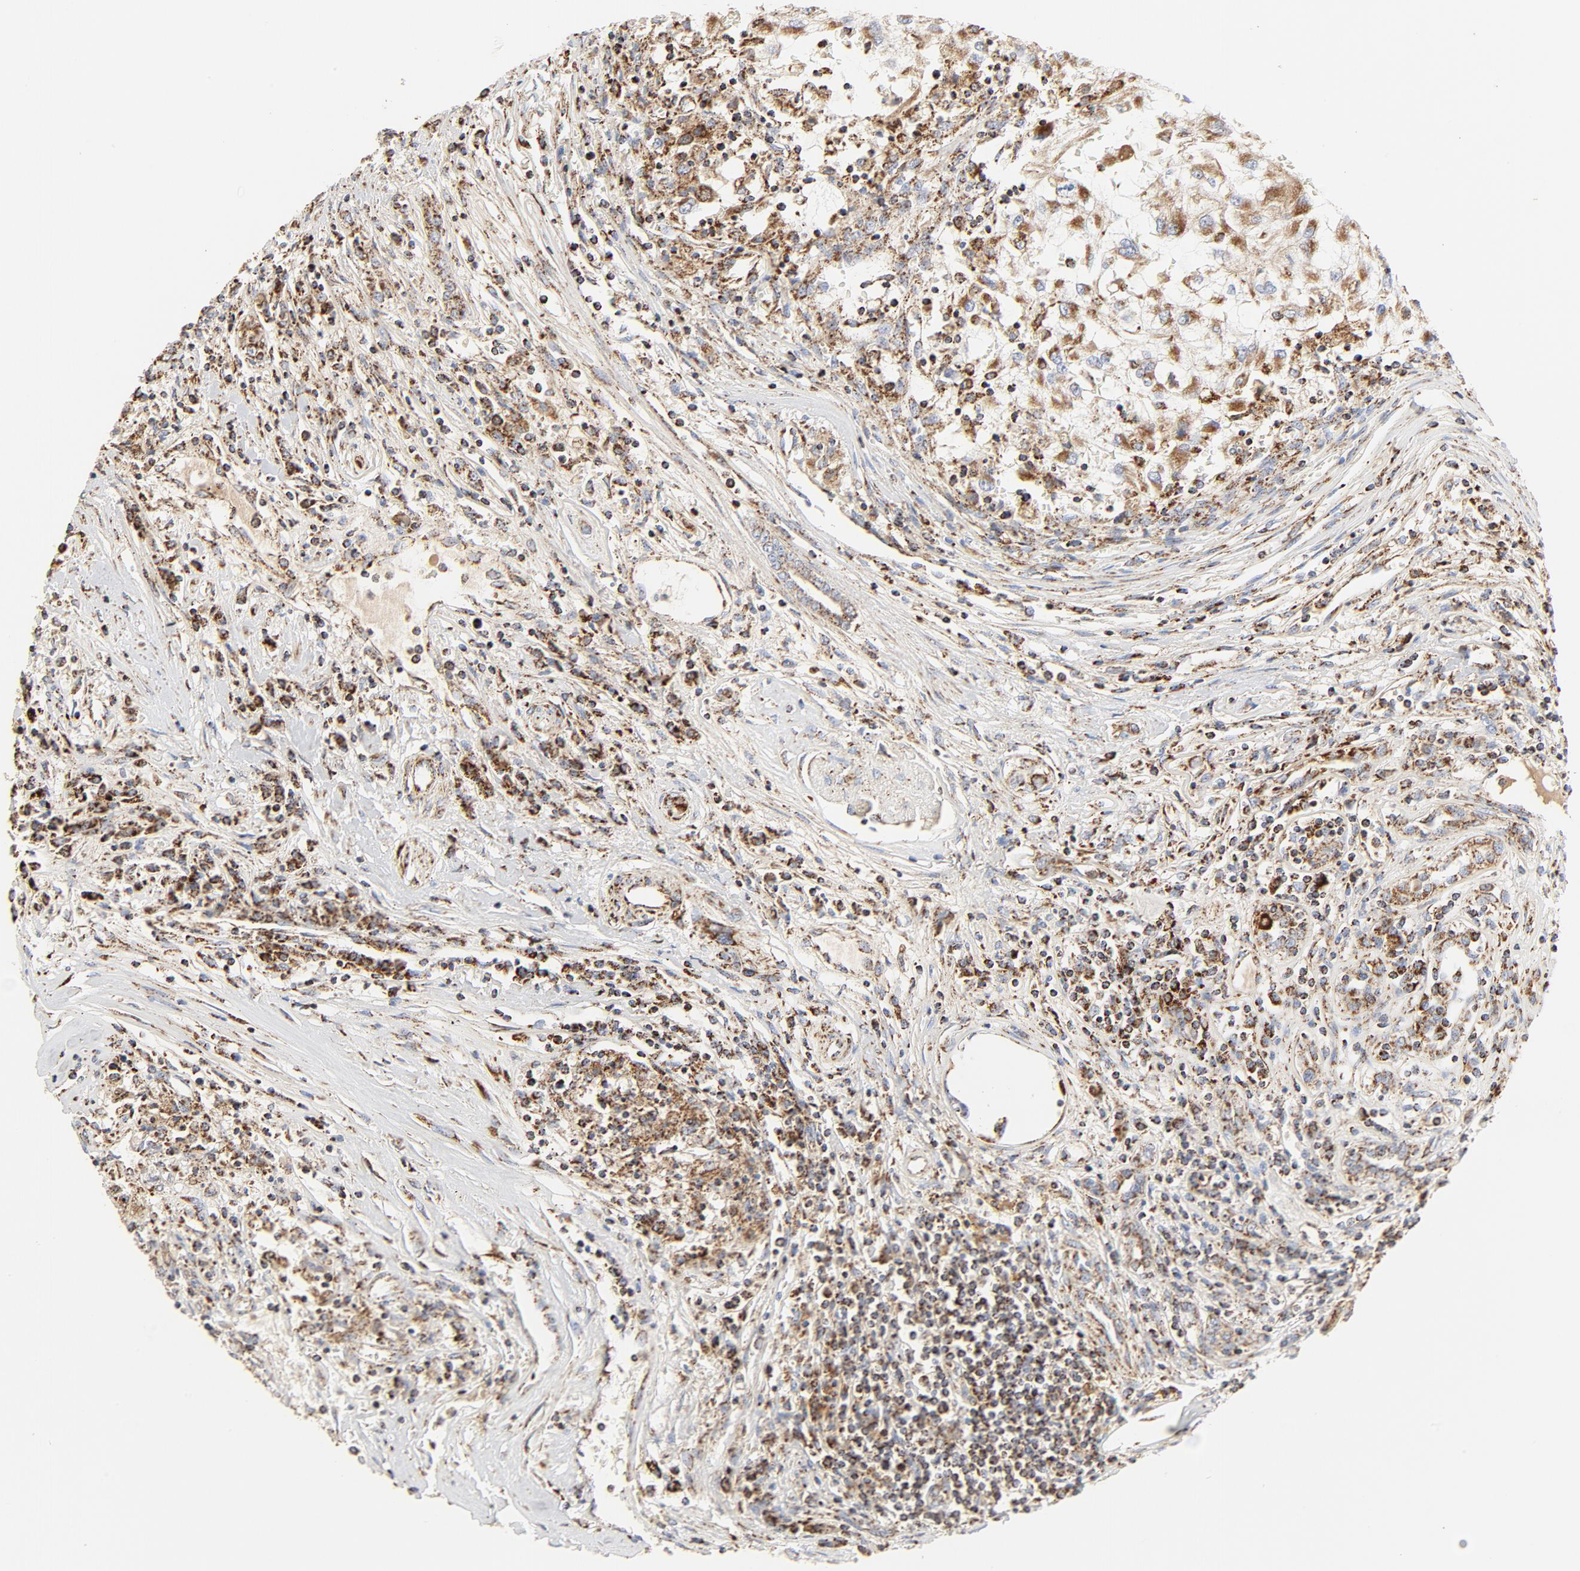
{"staining": {"intensity": "moderate", "quantity": ">75%", "location": "cytoplasmic/membranous"}, "tissue": "renal cancer", "cell_type": "Tumor cells", "image_type": "cancer", "snomed": [{"axis": "morphology", "description": "Normal tissue, NOS"}, {"axis": "morphology", "description": "Adenocarcinoma, NOS"}, {"axis": "topography", "description": "Kidney"}], "caption": "This is a photomicrograph of immunohistochemistry (IHC) staining of renal cancer (adenocarcinoma), which shows moderate positivity in the cytoplasmic/membranous of tumor cells.", "gene": "PCNX4", "patient": {"sex": "male", "age": 71}}